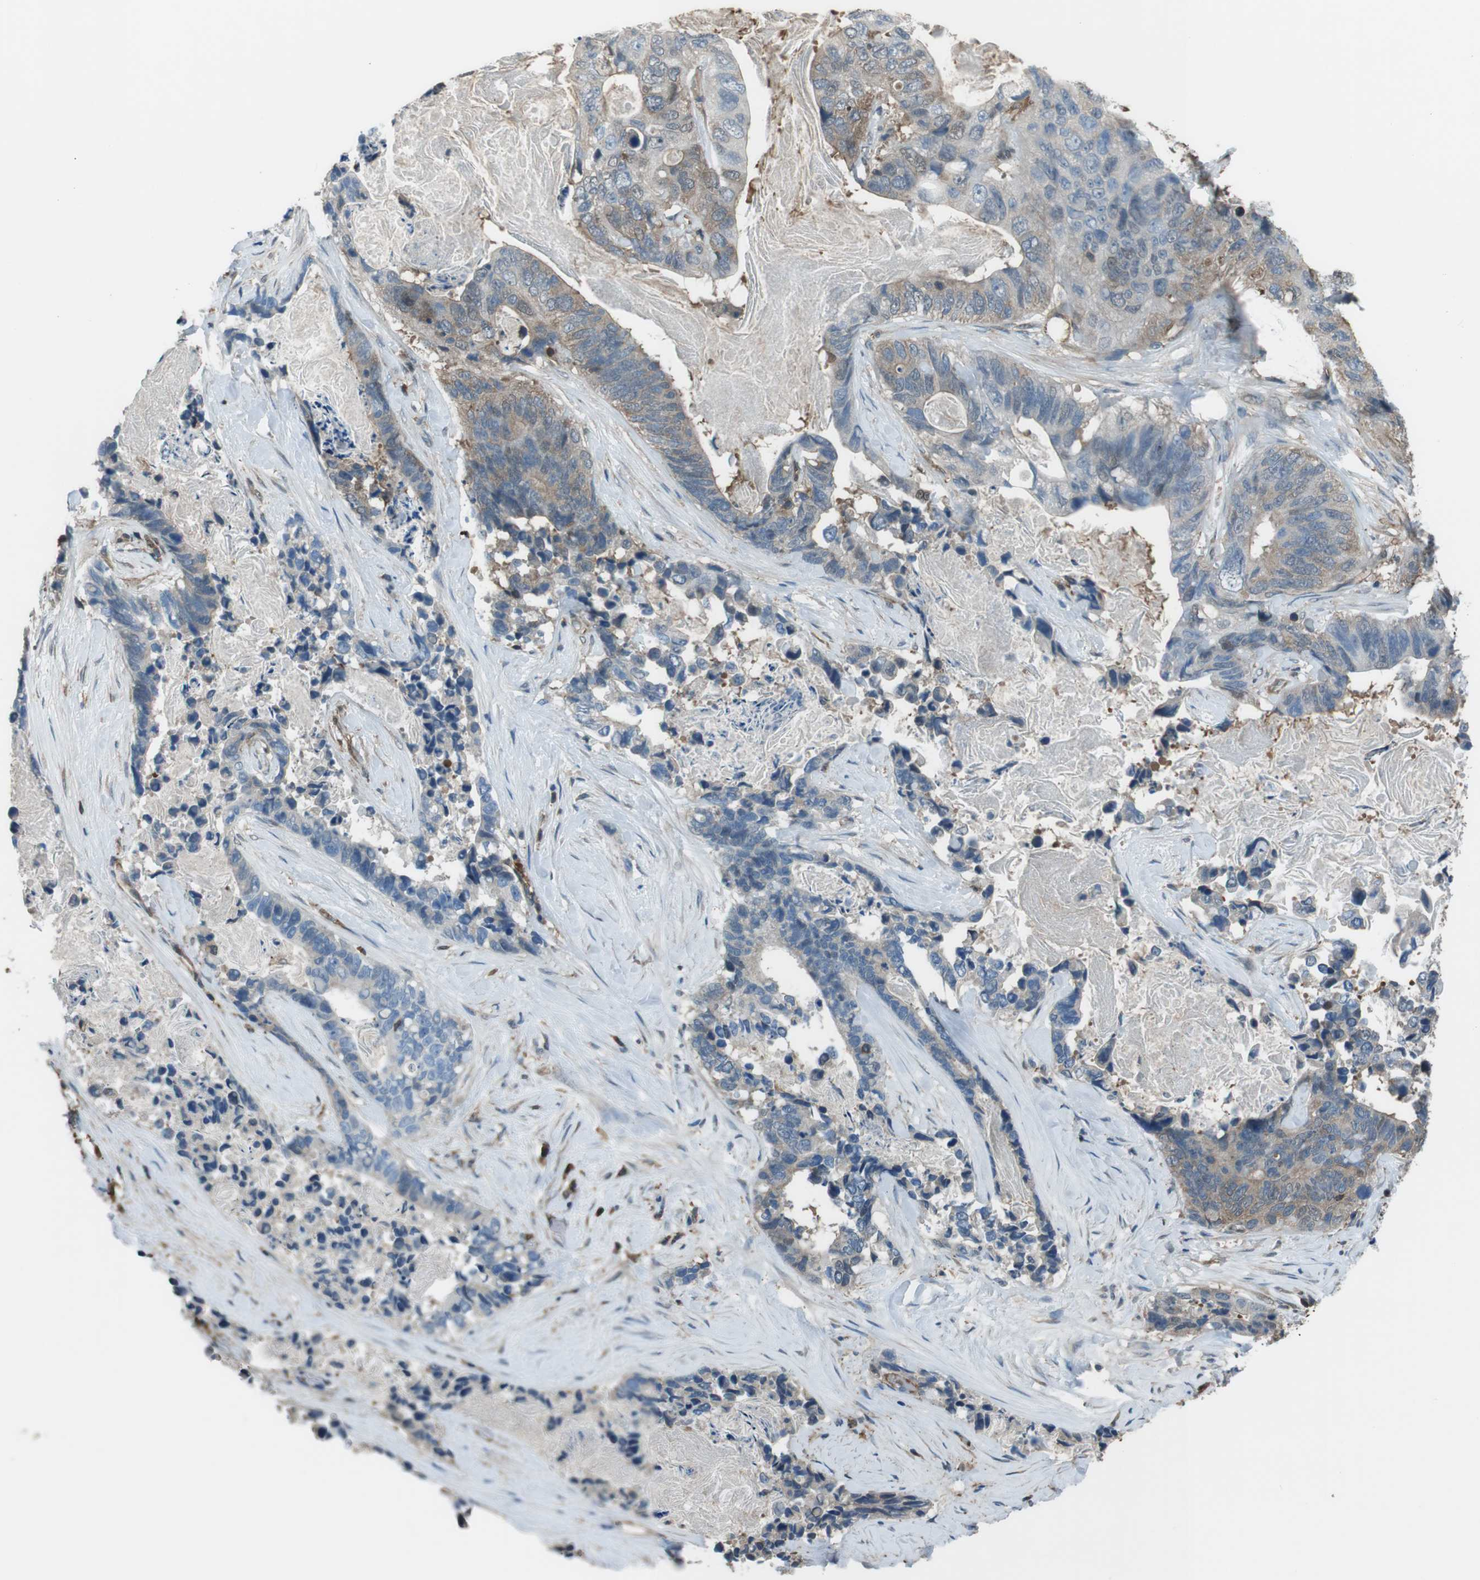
{"staining": {"intensity": "weak", "quantity": ">75%", "location": "cytoplasmic/membranous"}, "tissue": "stomach cancer", "cell_type": "Tumor cells", "image_type": "cancer", "snomed": [{"axis": "morphology", "description": "Adenocarcinoma, NOS"}, {"axis": "topography", "description": "Stomach"}], "caption": "Stomach adenocarcinoma stained with a protein marker demonstrates weak staining in tumor cells.", "gene": "TWSG1", "patient": {"sex": "female", "age": 89}}